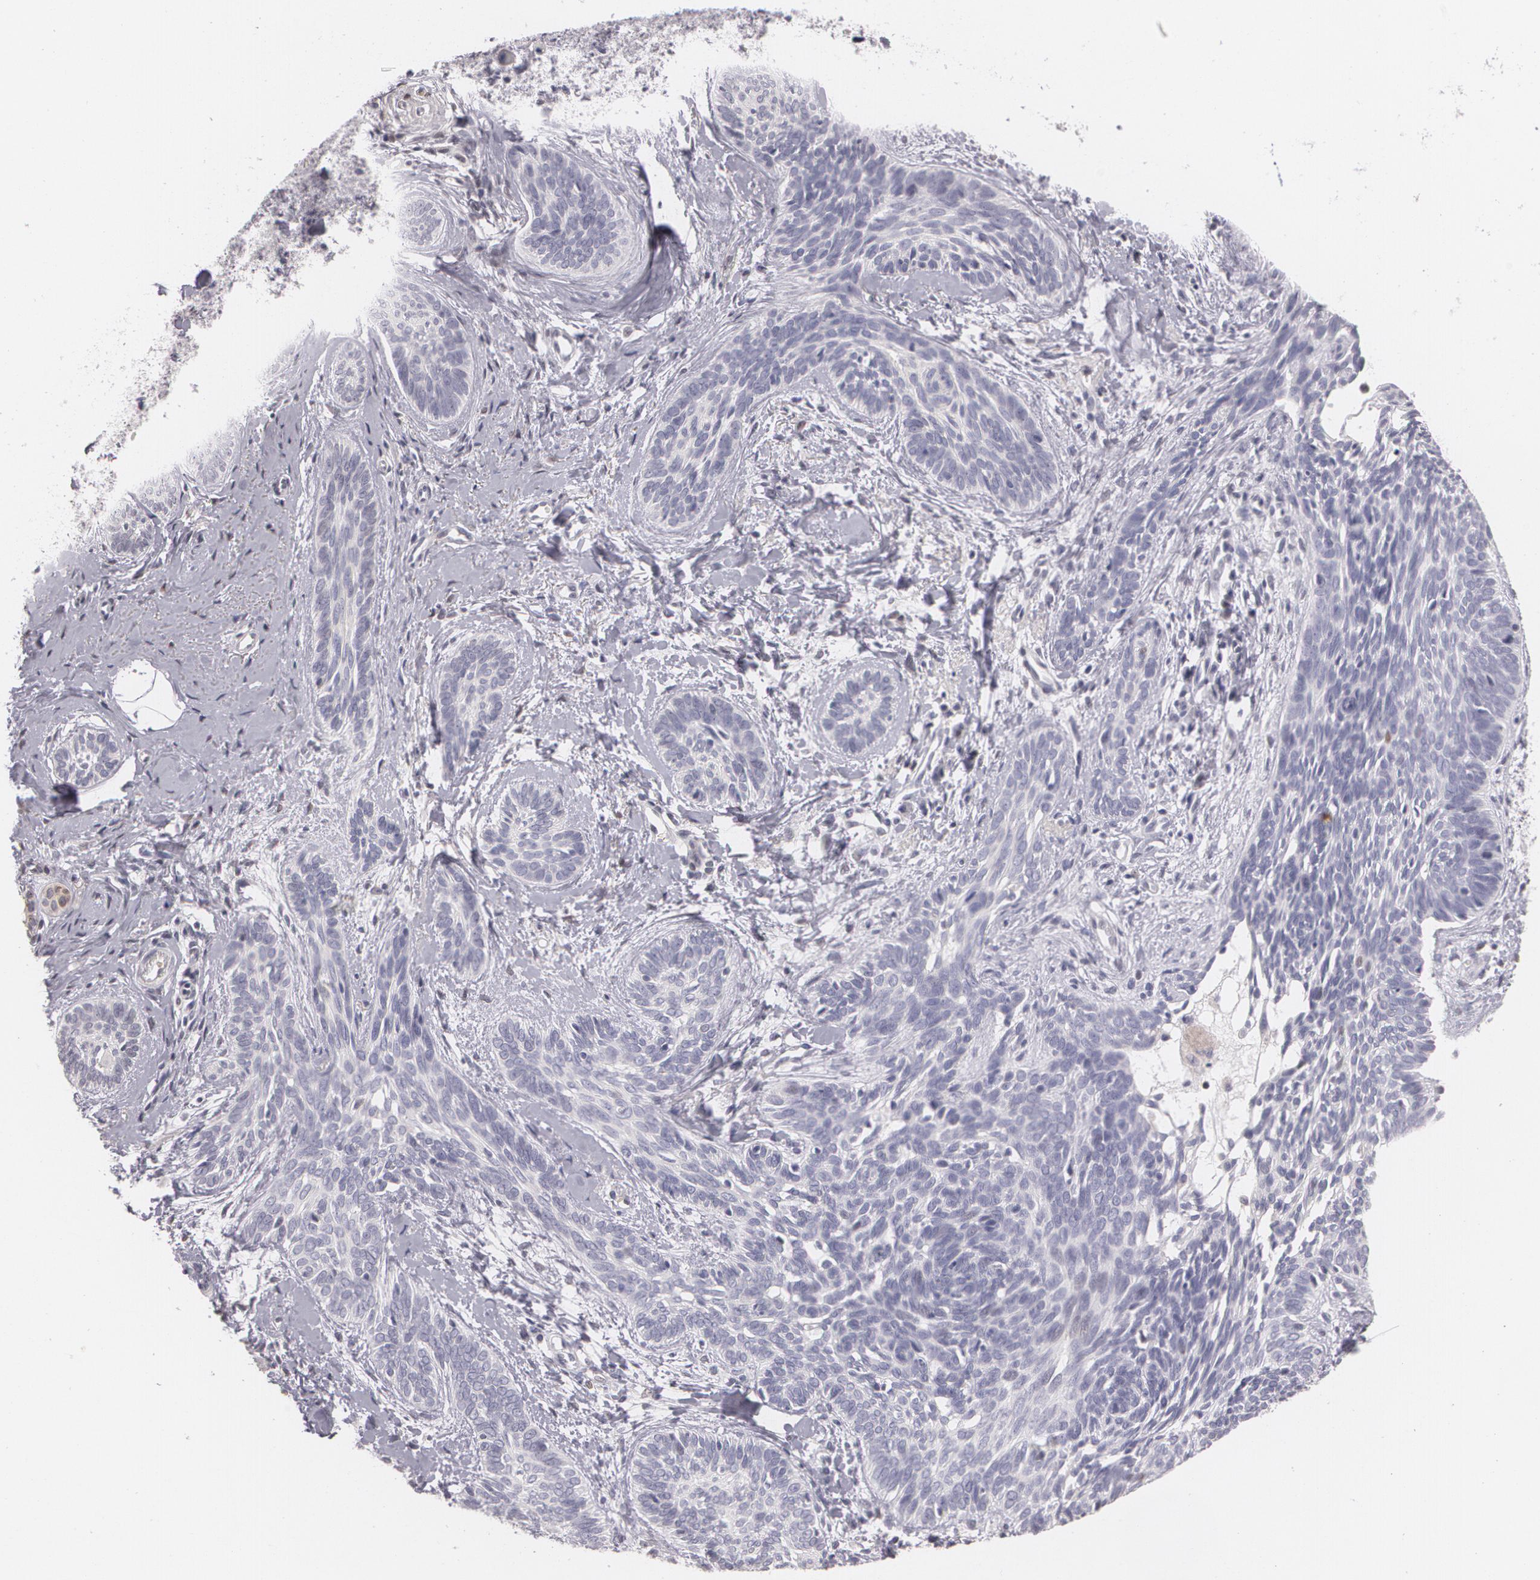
{"staining": {"intensity": "negative", "quantity": "none", "location": "none"}, "tissue": "skin cancer", "cell_type": "Tumor cells", "image_type": "cancer", "snomed": [{"axis": "morphology", "description": "Basal cell carcinoma"}, {"axis": "topography", "description": "Skin"}], "caption": "IHC image of neoplastic tissue: basal cell carcinoma (skin) stained with DAB (3,3'-diaminobenzidine) displays no significant protein positivity in tumor cells.", "gene": "ZBTB16", "patient": {"sex": "female", "age": 81}}